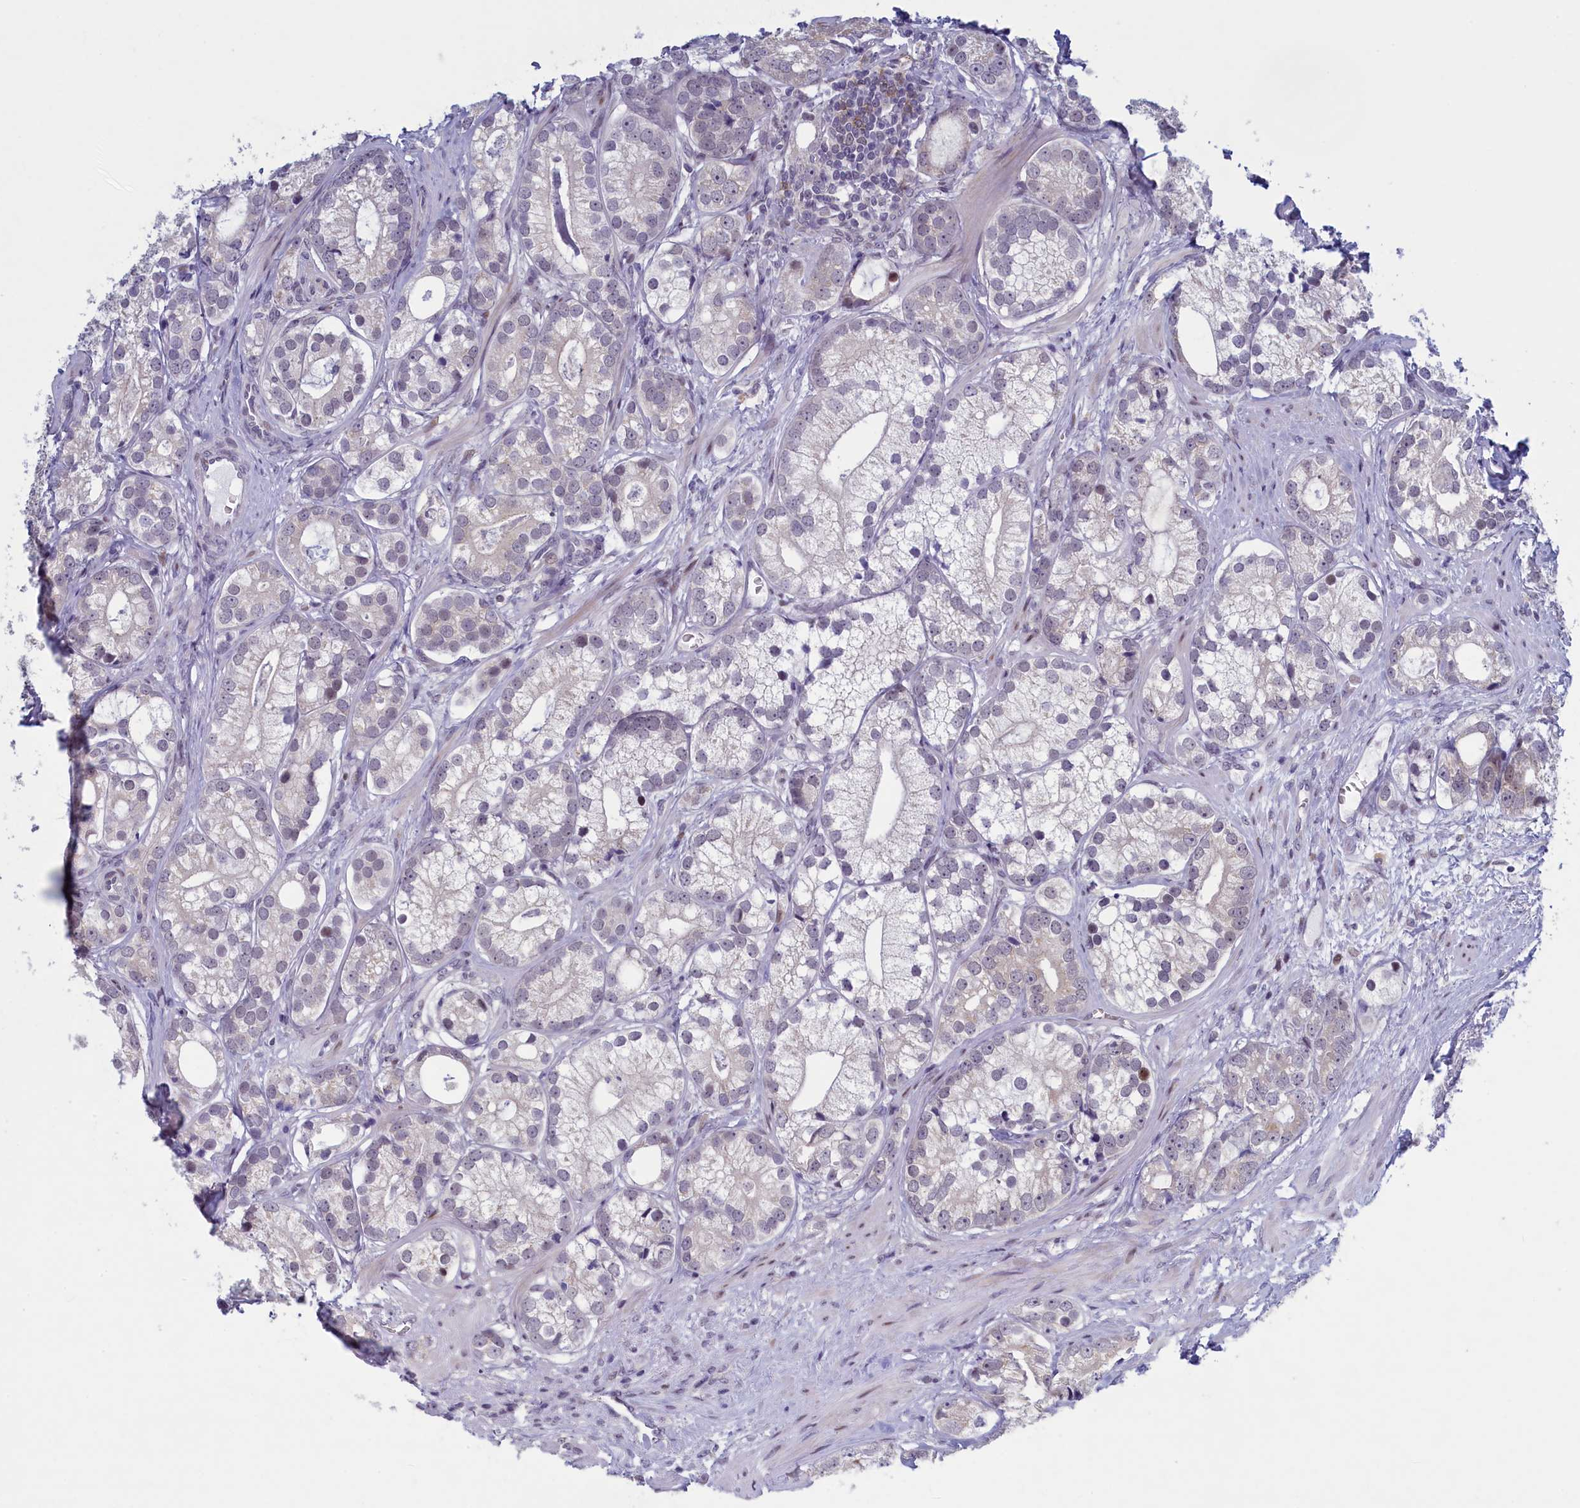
{"staining": {"intensity": "moderate", "quantity": "<25%", "location": "nuclear"}, "tissue": "prostate cancer", "cell_type": "Tumor cells", "image_type": "cancer", "snomed": [{"axis": "morphology", "description": "Adenocarcinoma, High grade"}, {"axis": "topography", "description": "Prostate"}], "caption": "This is a photomicrograph of immunohistochemistry (IHC) staining of high-grade adenocarcinoma (prostate), which shows moderate expression in the nuclear of tumor cells.", "gene": "ATF7IP2", "patient": {"sex": "male", "age": 75}}